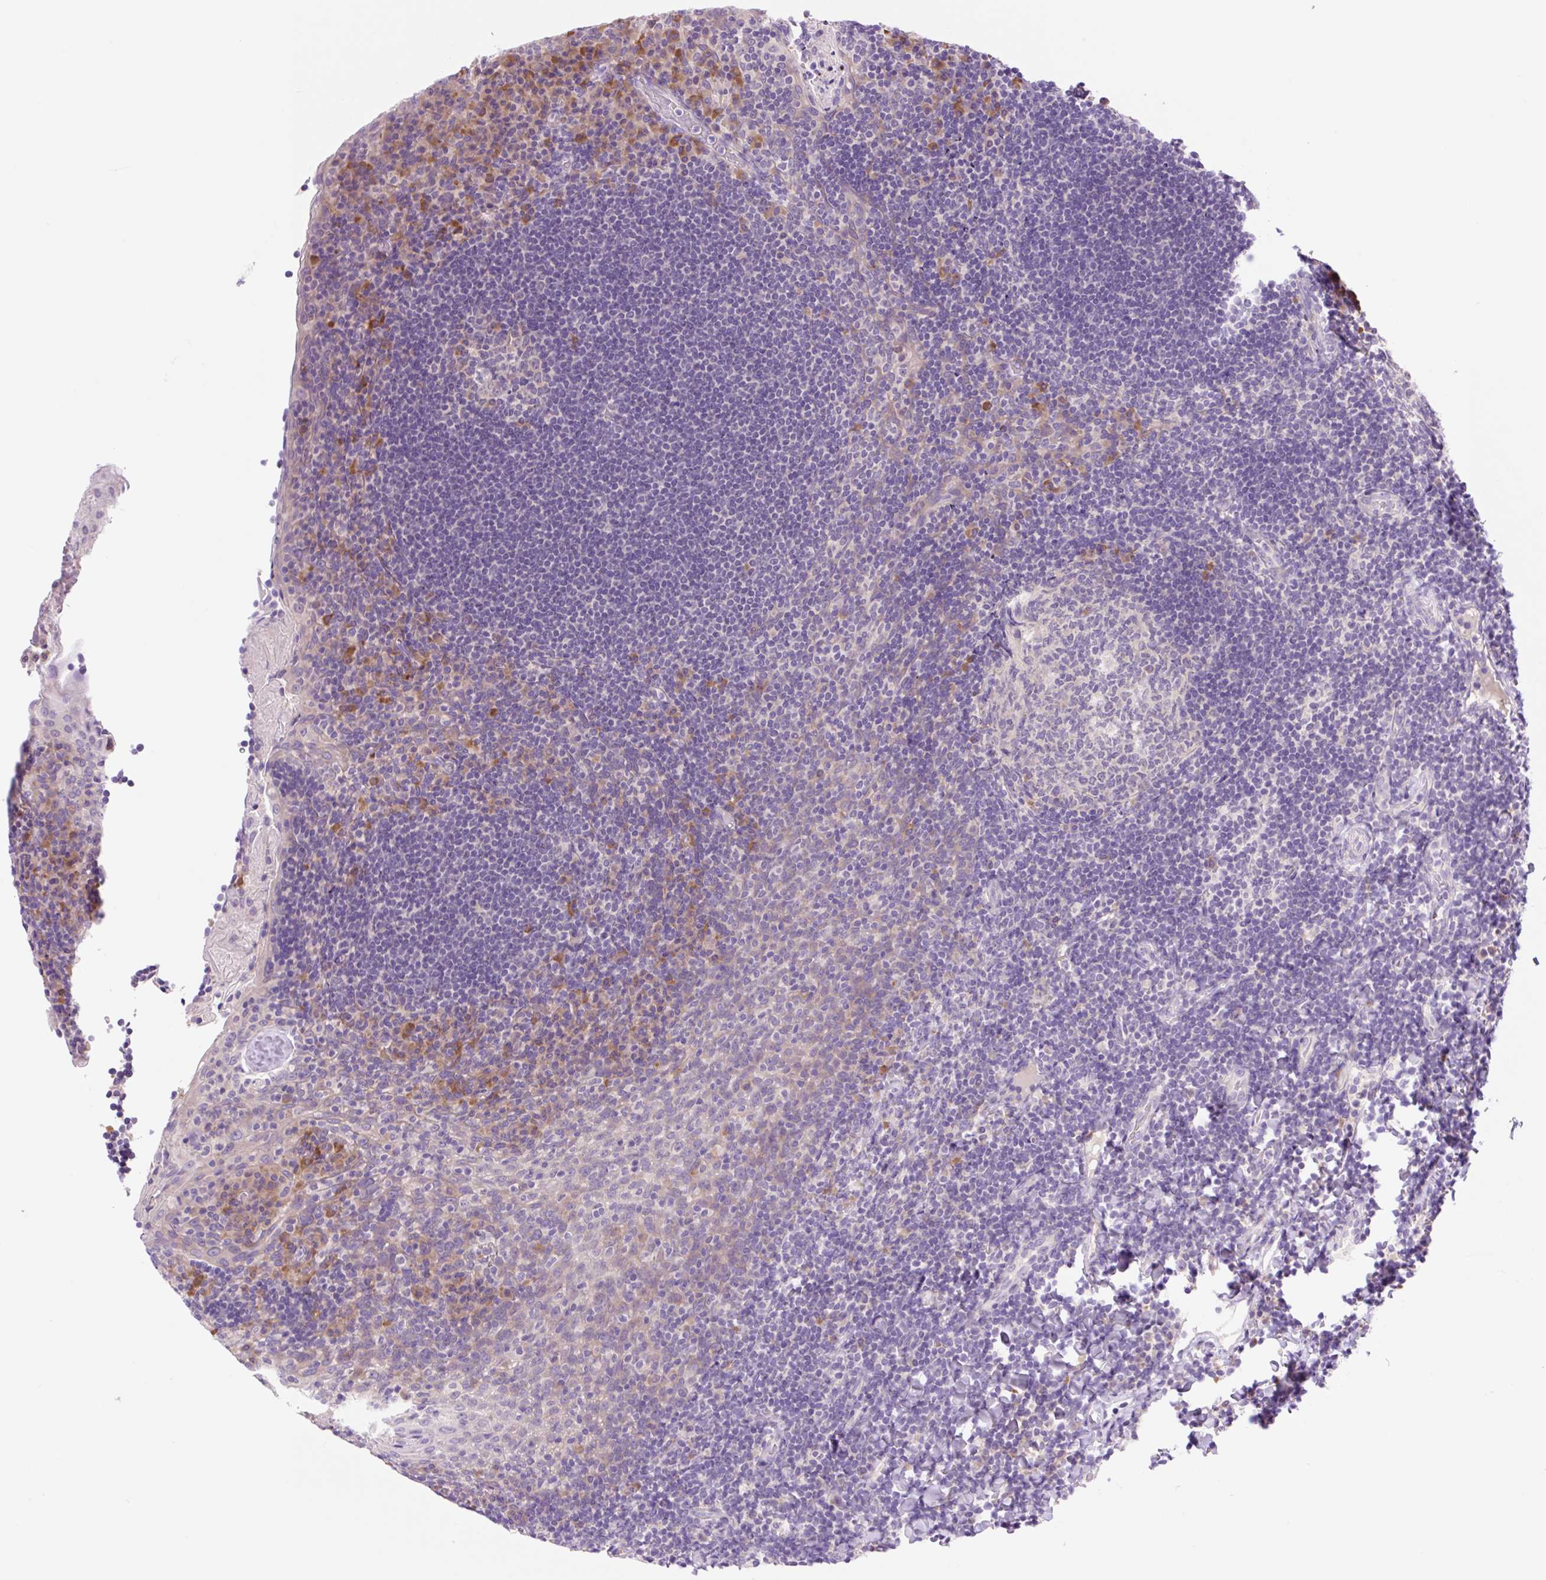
{"staining": {"intensity": "moderate", "quantity": "<25%", "location": "cytoplasmic/membranous"}, "tissue": "tonsil", "cell_type": "Germinal center cells", "image_type": "normal", "snomed": [{"axis": "morphology", "description": "Normal tissue, NOS"}, {"axis": "topography", "description": "Tonsil"}], "caption": "This photomicrograph demonstrates normal tonsil stained with IHC to label a protein in brown. The cytoplasmic/membranous of germinal center cells show moderate positivity for the protein. Nuclei are counter-stained blue.", "gene": "CELF6", "patient": {"sex": "male", "age": 17}}